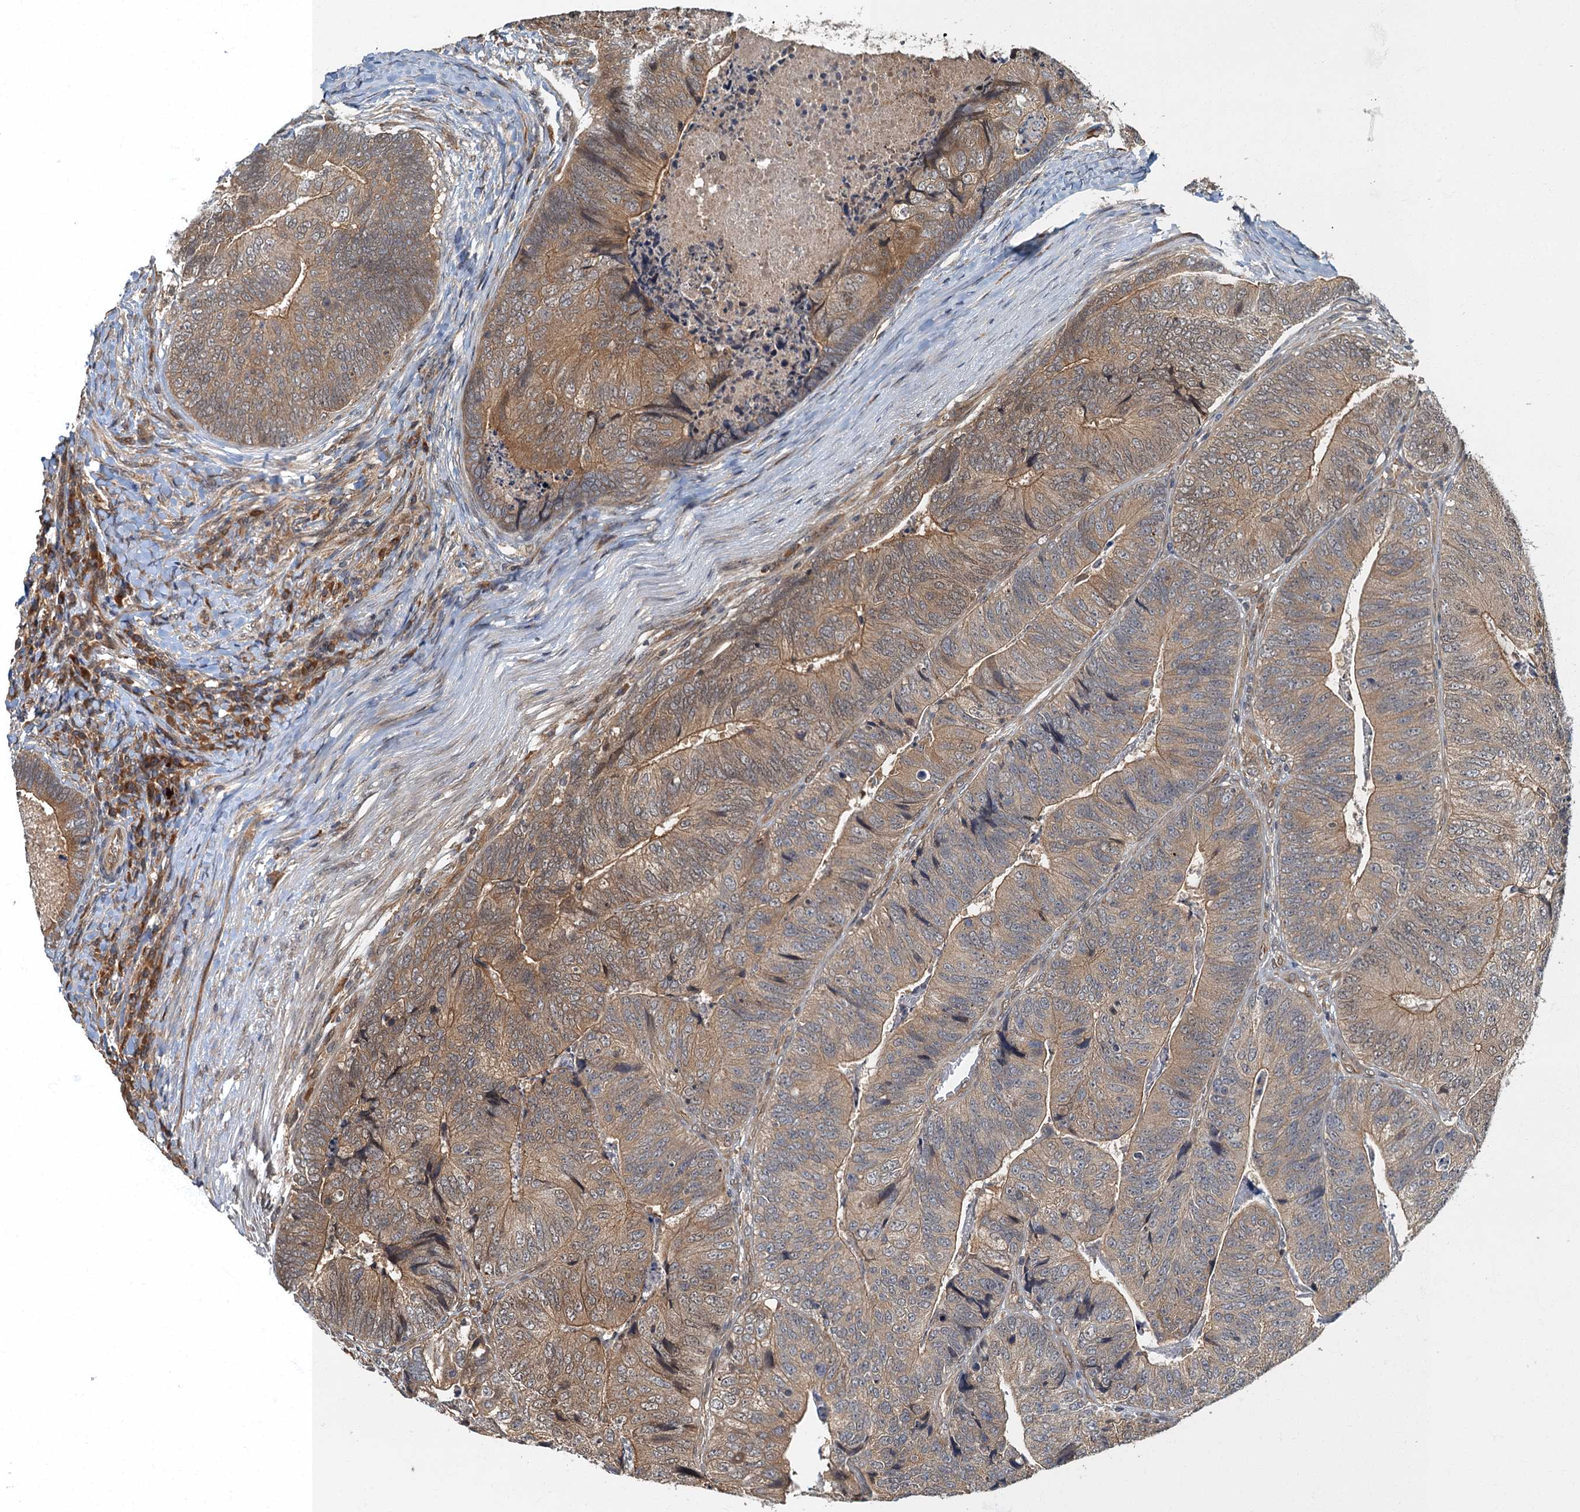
{"staining": {"intensity": "moderate", "quantity": "25%-75%", "location": "cytoplasmic/membranous"}, "tissue": "colorectal cancer", "cell_type": "Tumor cells", "image_type": "cancer", "snomed": [{"axis": "morphology", "description": "Adenocarcinoma, NOS"}, {"axis": "topography", "description": "Colon"}], "caption": "Moderate cytoplasmic/membranous expression for a protein is appreciated in approximately 25%-75% of tumor cells of colorectal cancer (adenocarcinoma) using immunohistochemistry.", "gene": "TBCK", "patient": {"sex": "female", "age": 67}}